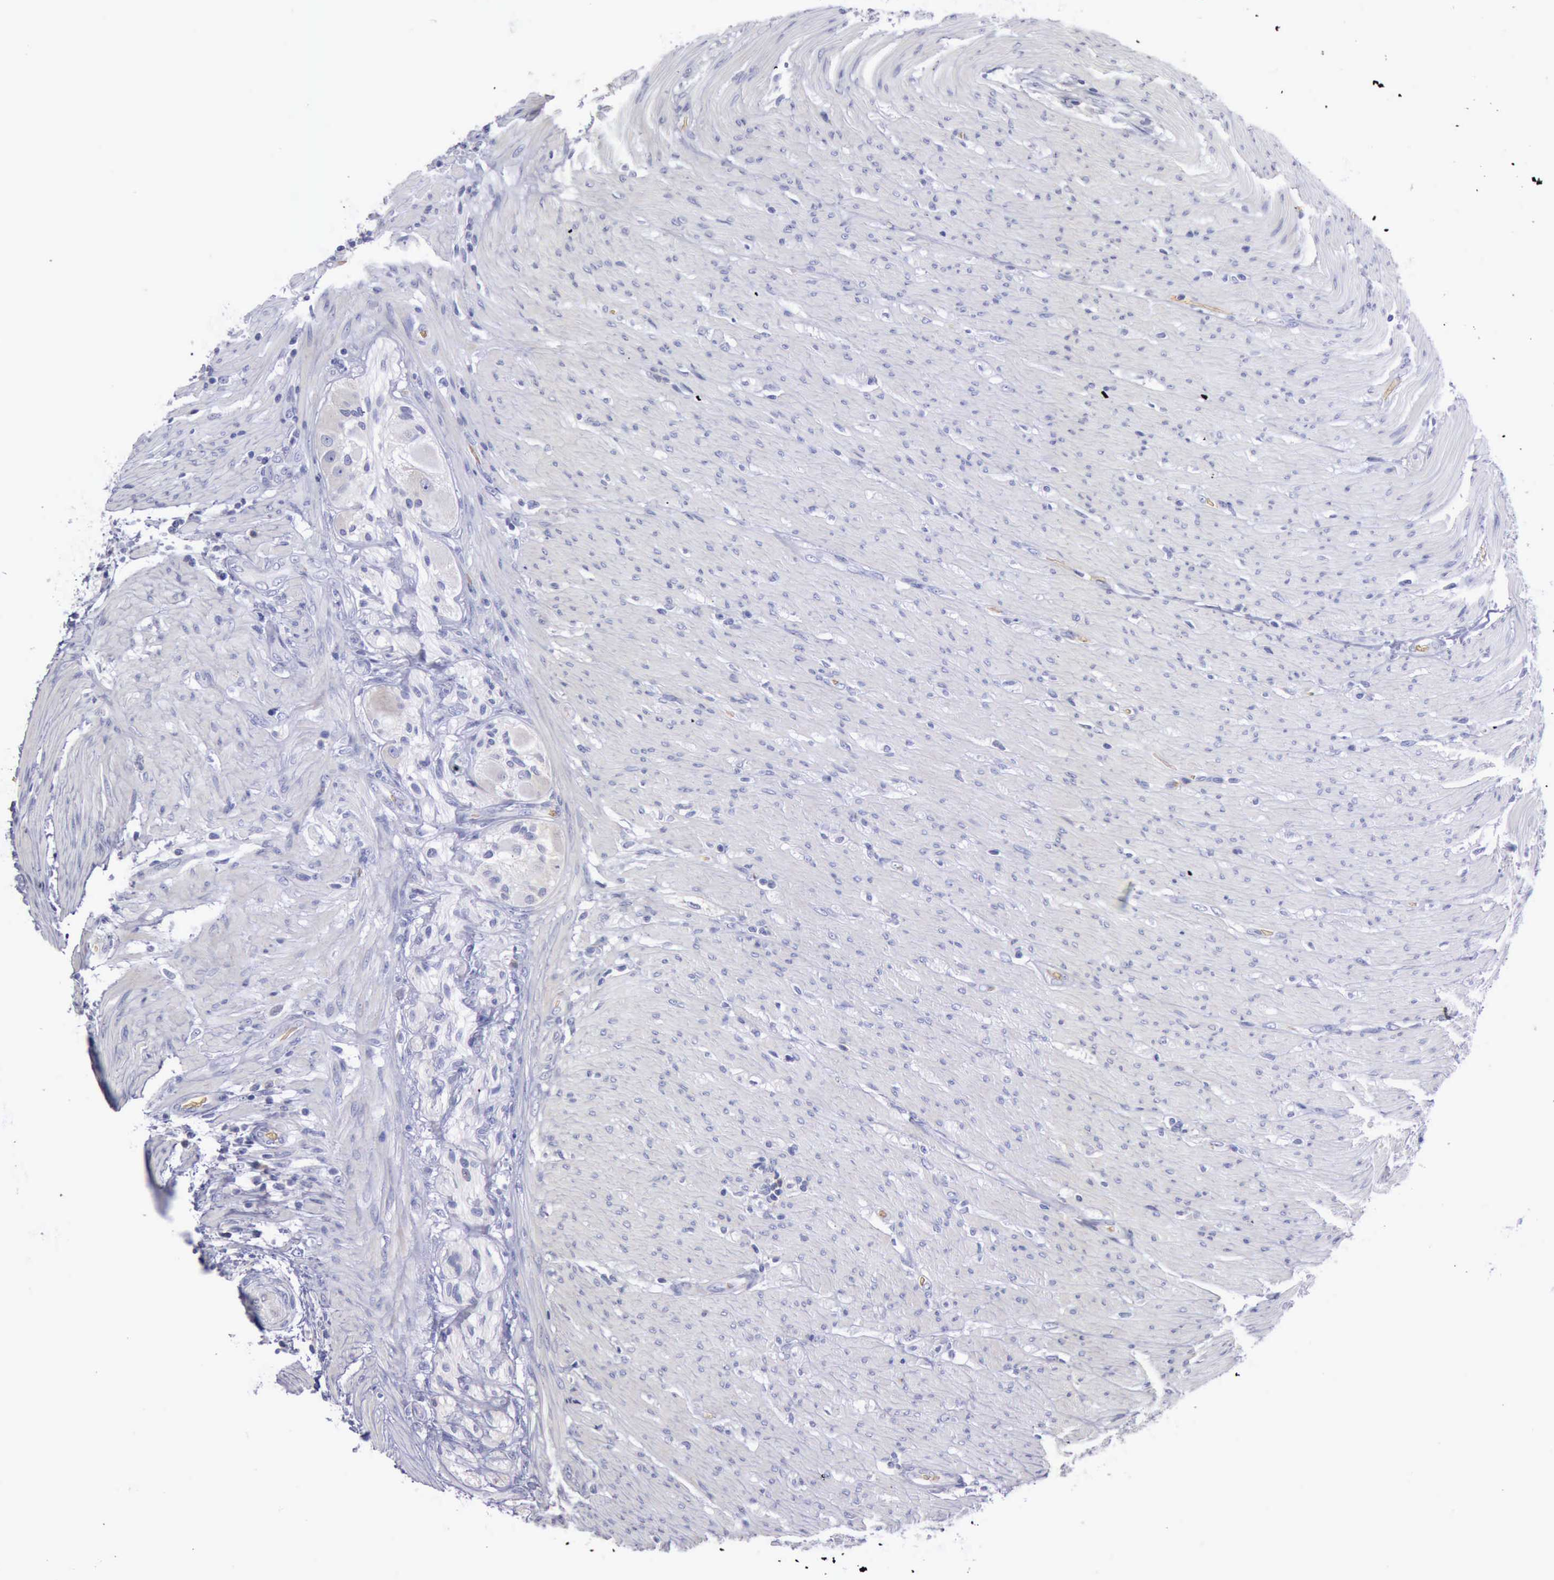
{"staining": {"intensity": "negative", "quantity": "none", "location": "none"}, "tissue": "colorectal cancer", "cell_type": "Tumor cells", "image_type": "cancer", "snomed": [{"axis": "morphology", "description": "Adenocarcinoma, NOS"}, {"axis": "topography", "description": "Colon"}], "caption": "Protein analysis of colorectal adenocarcinoma reveals no significant expression in tumor cells. Nuclei are stained in blue.", "gene": "CEP128", "patient": {"sex": "female", "age": 46}}